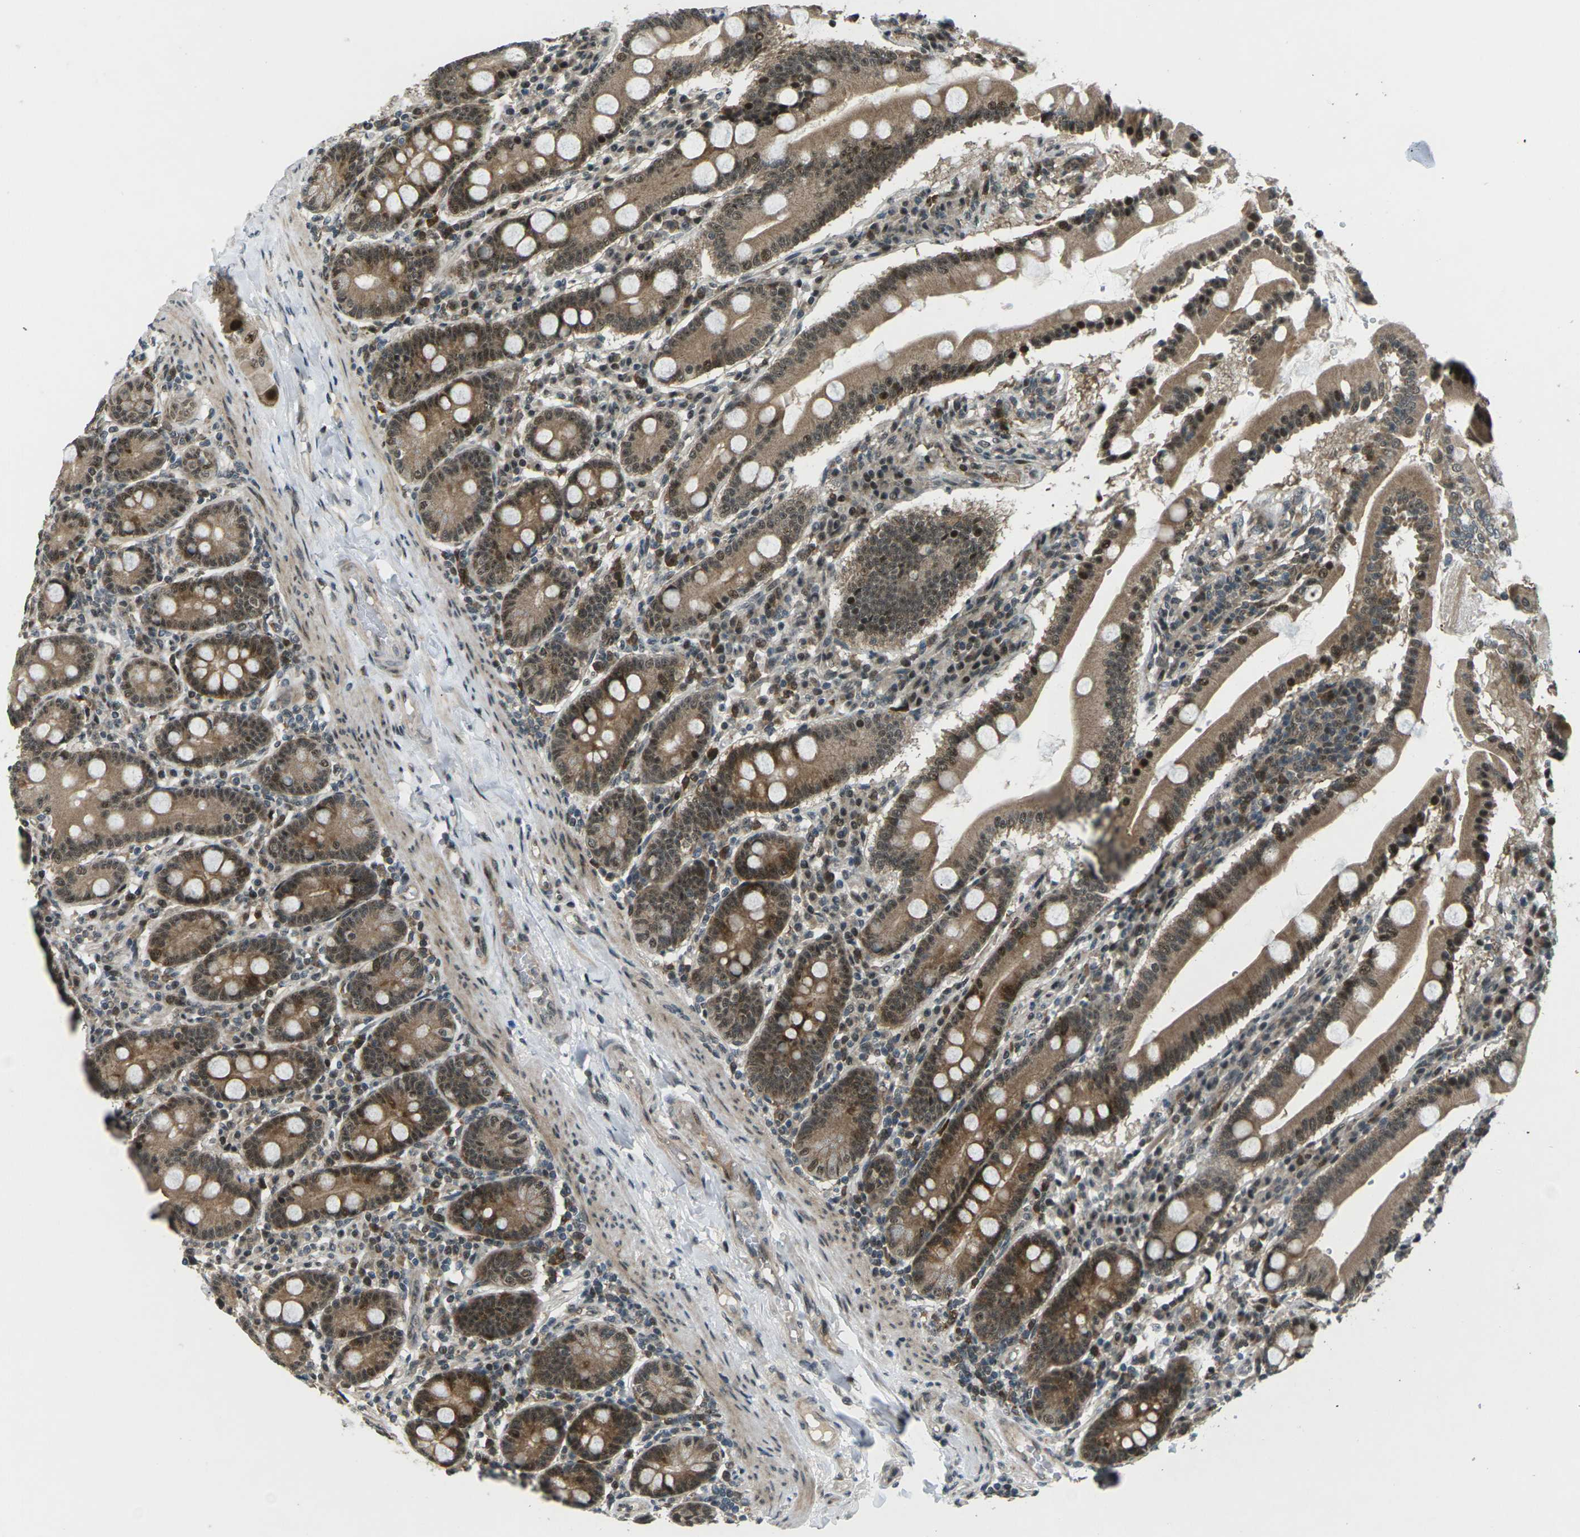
{"staining": {"intensity": "strong", "quantity": ">75%", "location": "cytoplasmic/membranous,nuclear"}, "tissue": "duodenum", "cell_type": "Glandular cells", "image_type": "normal", "snomed": [{"axis": "morphology", "description": "Normal tissue, NOS"}, {"axis": "topography", "description": "Duodenum"}], "caption": "Immunohistochemistry (IHC) histopathology image of unremarkable human duodenum stained for a protein (brown), which reveals high levels of strong cytoplasmic/membranous,nuclear expression in approximately >75% of glandular cells.", "gene": "UBE2S", "patient": {"sex": "male", "age": 50}}